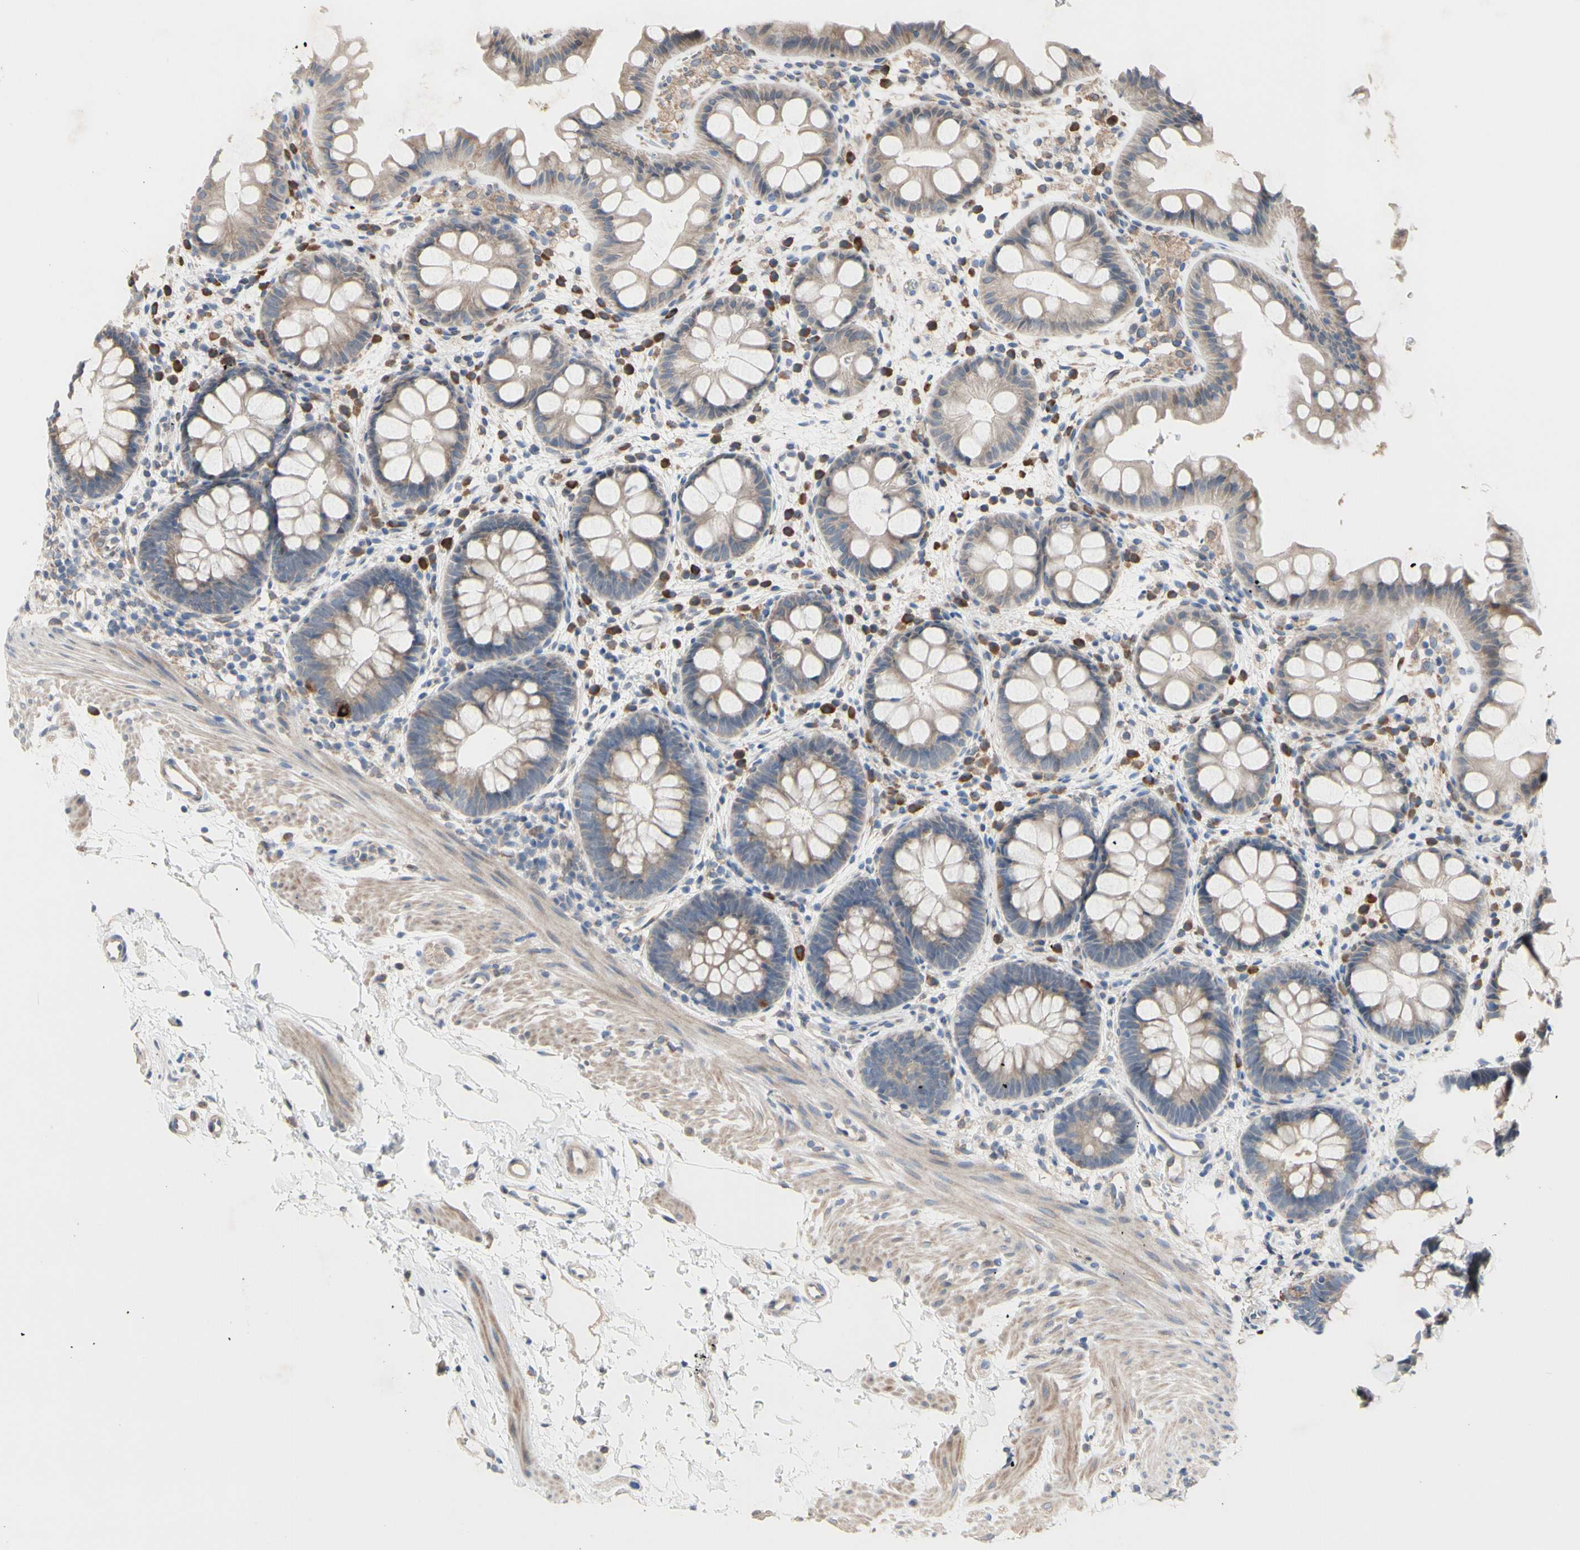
{"staining": {"intensity": "moderate", "quantity": ">75%", "location": "cytoplasmic/membranous"}, "tissue": "rectum", "cell_type": "Glandular cells", "image_type": "normal", "snomed": [{"axis": "morphology", "description": "Normal tissue, NOS"}, {"axis": "topography", "description": "Rectum"}], "caption": "This histopathology image reveals benign rectum stained with immunohistochemistry to label a protein in brown. The cytoplasmic/membranous of glandular cells show moderate positivity for the protein. Nuclei are counter-stained blue.", "gene": "TTC14", "patient": {"sex": "female", "age": 24}}